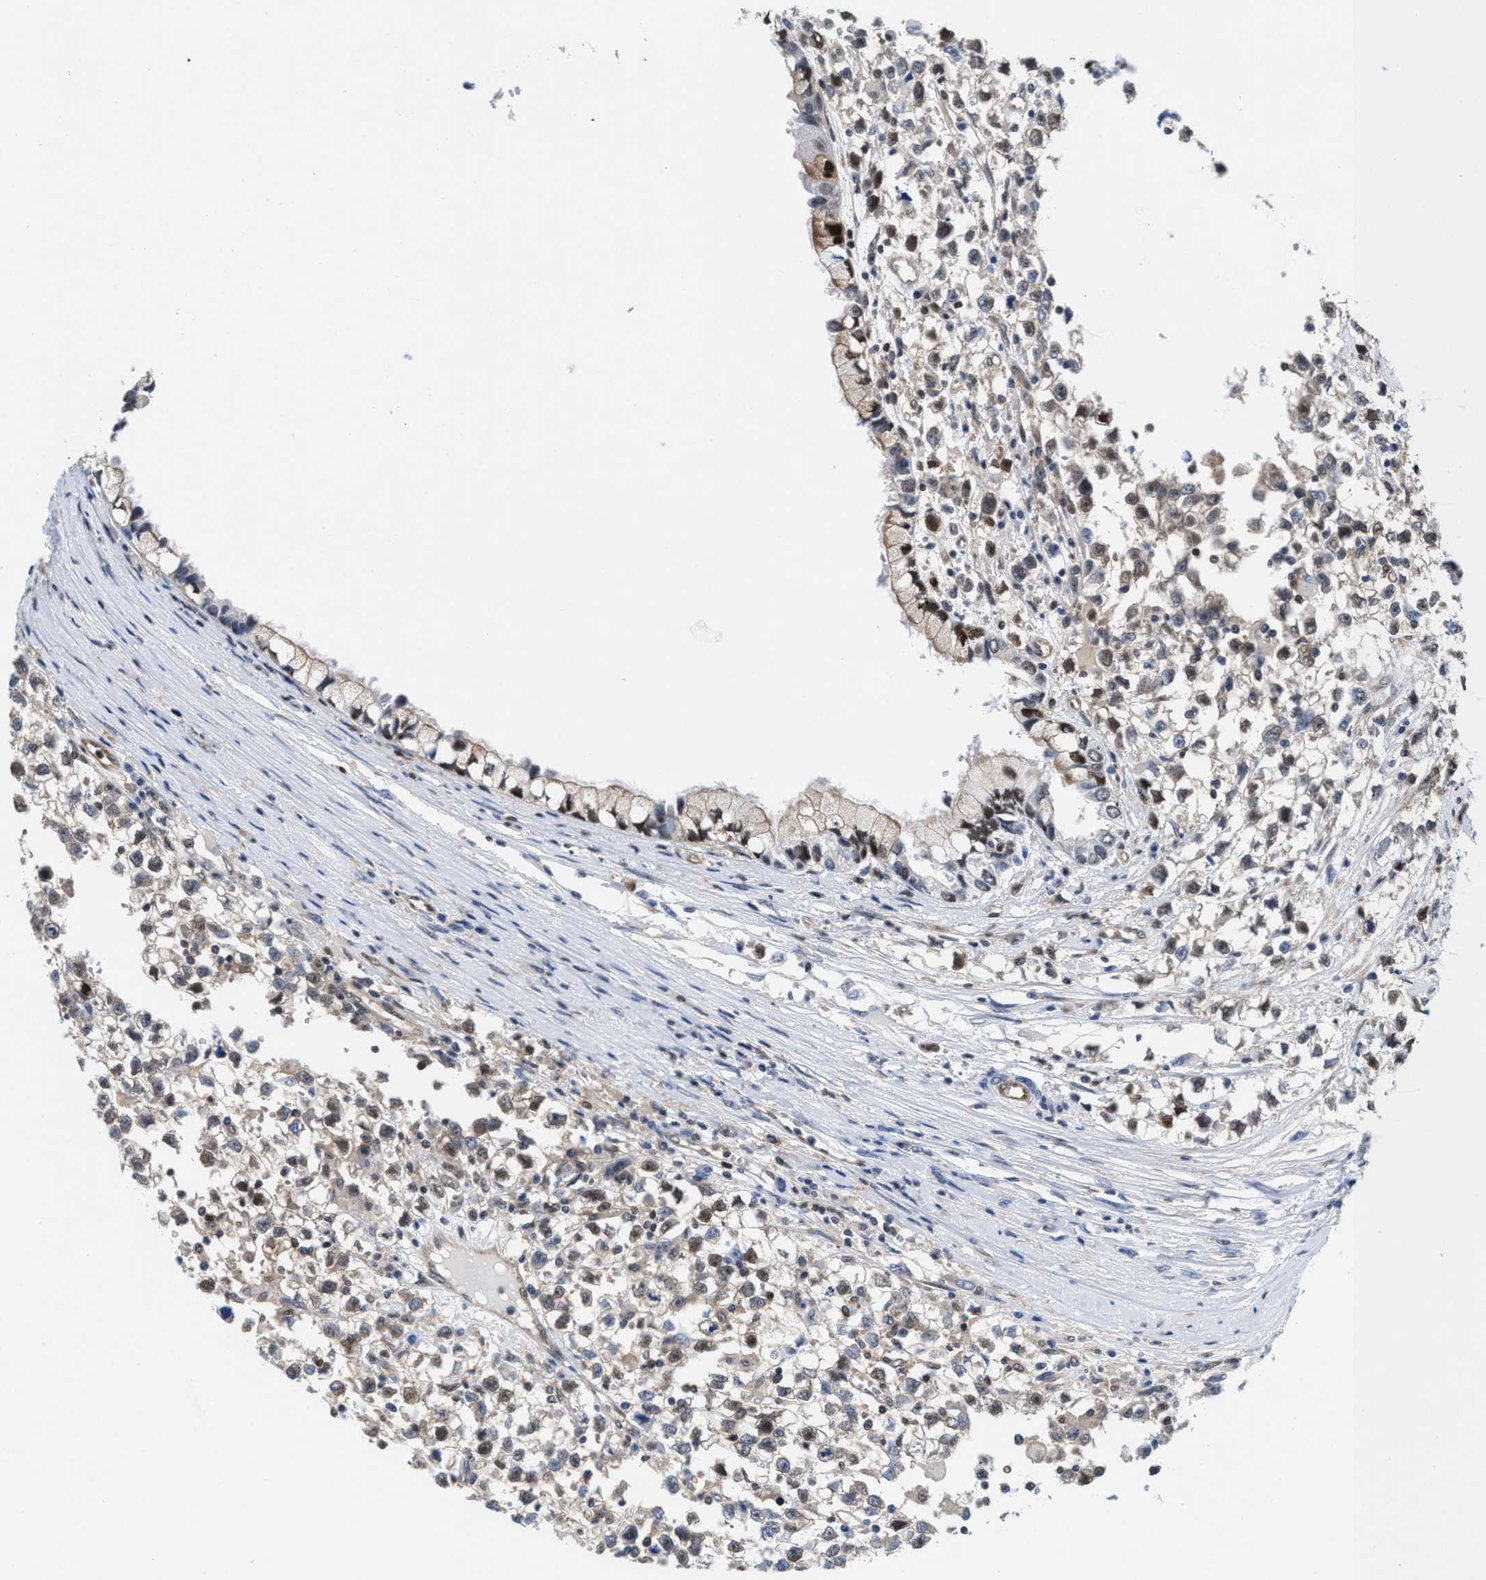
{"staining": {"intensity": "weak", "quantity": "25%-75%", "location": "cytoplasmic/membranous,nuclear"}, "tissue": "testis cancer", "cell_type": "Tumor cells", "image_type": "cancer", "snomed": [{"axis": "morphology", "description": "Seminoma, NOS"}, {"axis": "morphology", "description": "Carcinoma, Embryonal, NOS"}, {"axis": "topography", "description": "Testis"}], "caption": "A low amount of weak cytoplasmic/membranous and nuclear expression is appreciated in approximately 25%-75% of tumor cells in testis cancer tissue.", "gene": "ACLY", "patient": {"sex": "male", "age": 51}}